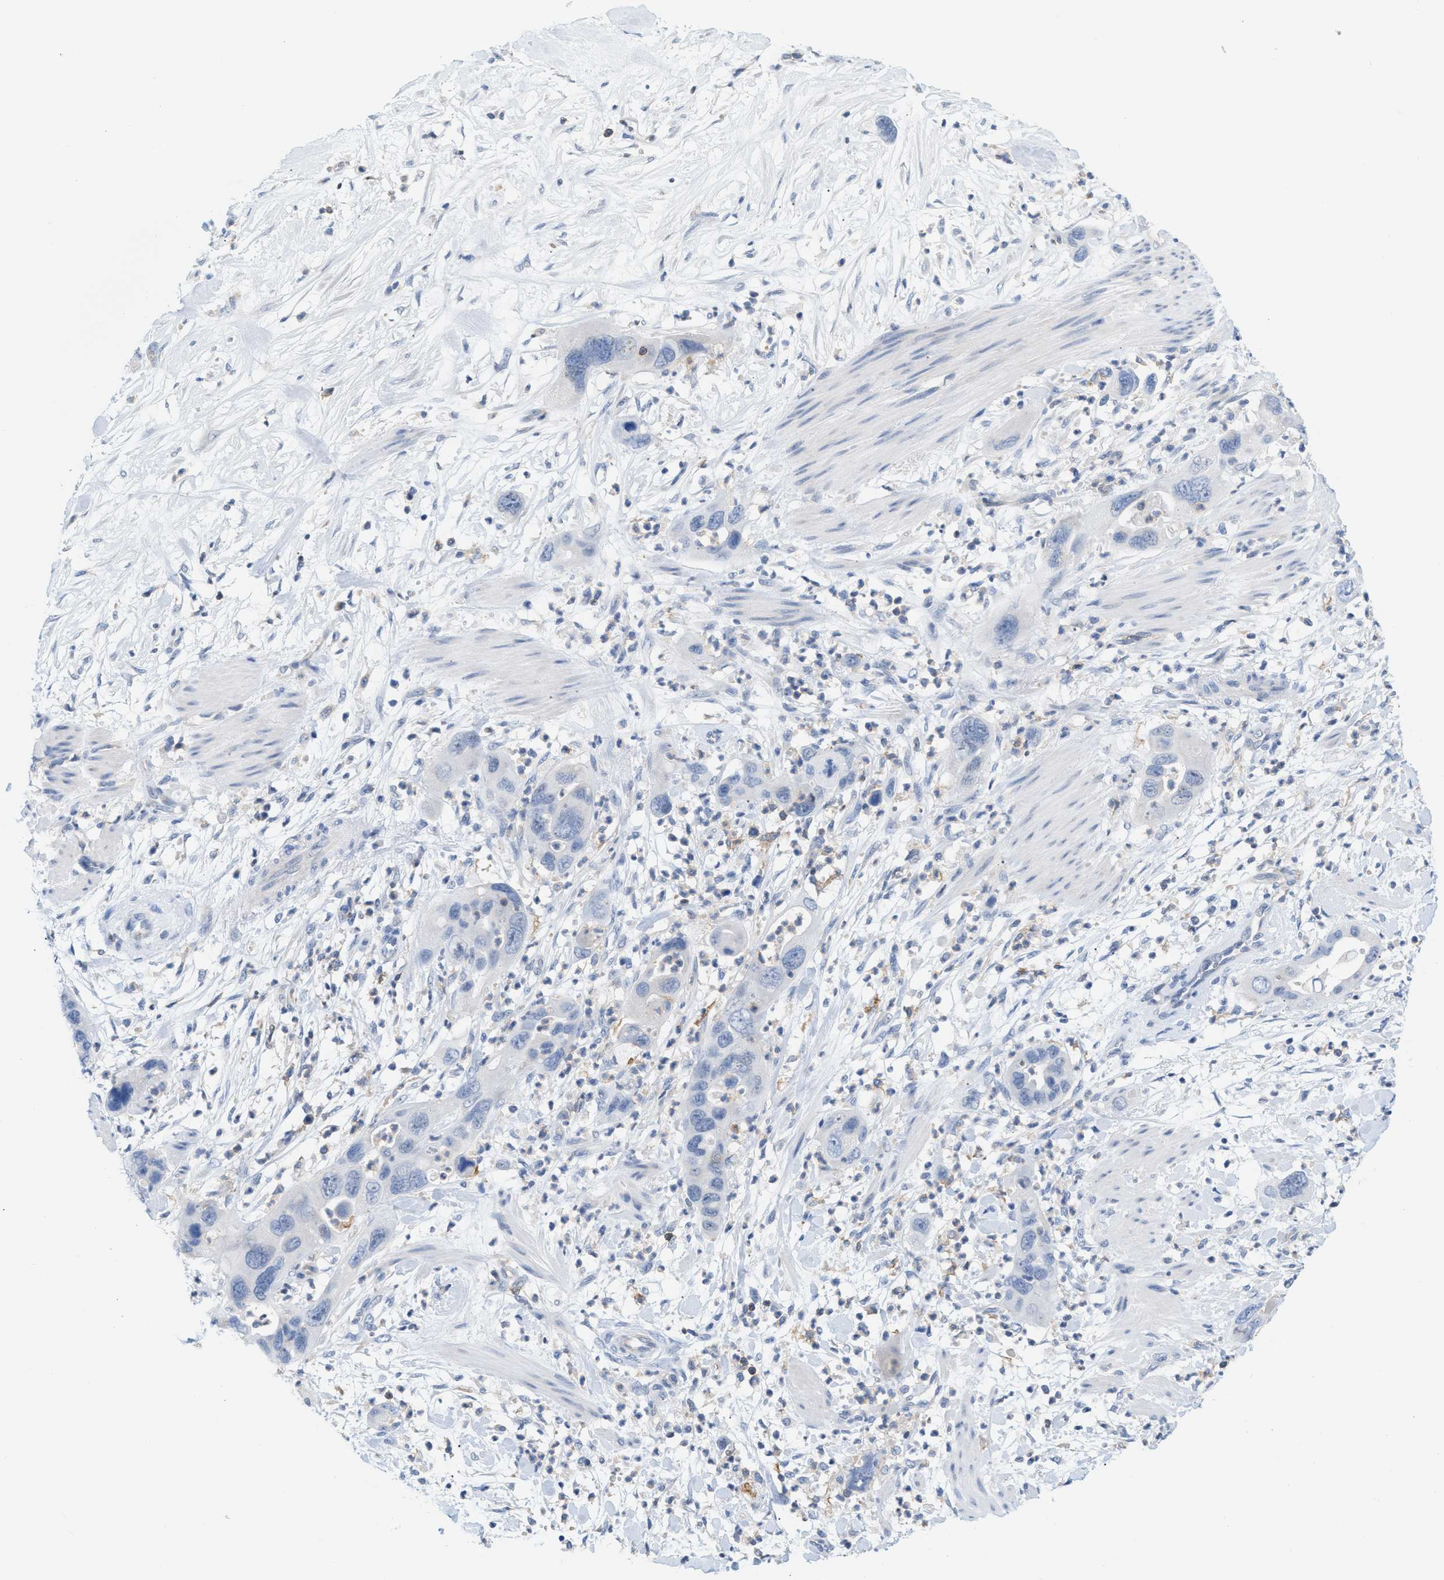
{"staining": {"intensity": "negative", "quantity": "none", "location": "none"}, "tissue": "pancreatic cancer", "cell_type": "Tumor cells", "image_type": "cancer", "snomed": [{"axis": "morphology", "description": "Adenocarcinoma, NOS"}, {"axis": "topography", "description": "Pancreas"}], "caption": "Human adenocarcinoma (pancreatic) stained for a protein using IHC demonstrates no expression in tumor cells.", "gene": "IL16", "patient": {"sex": "female", "age": 71}}